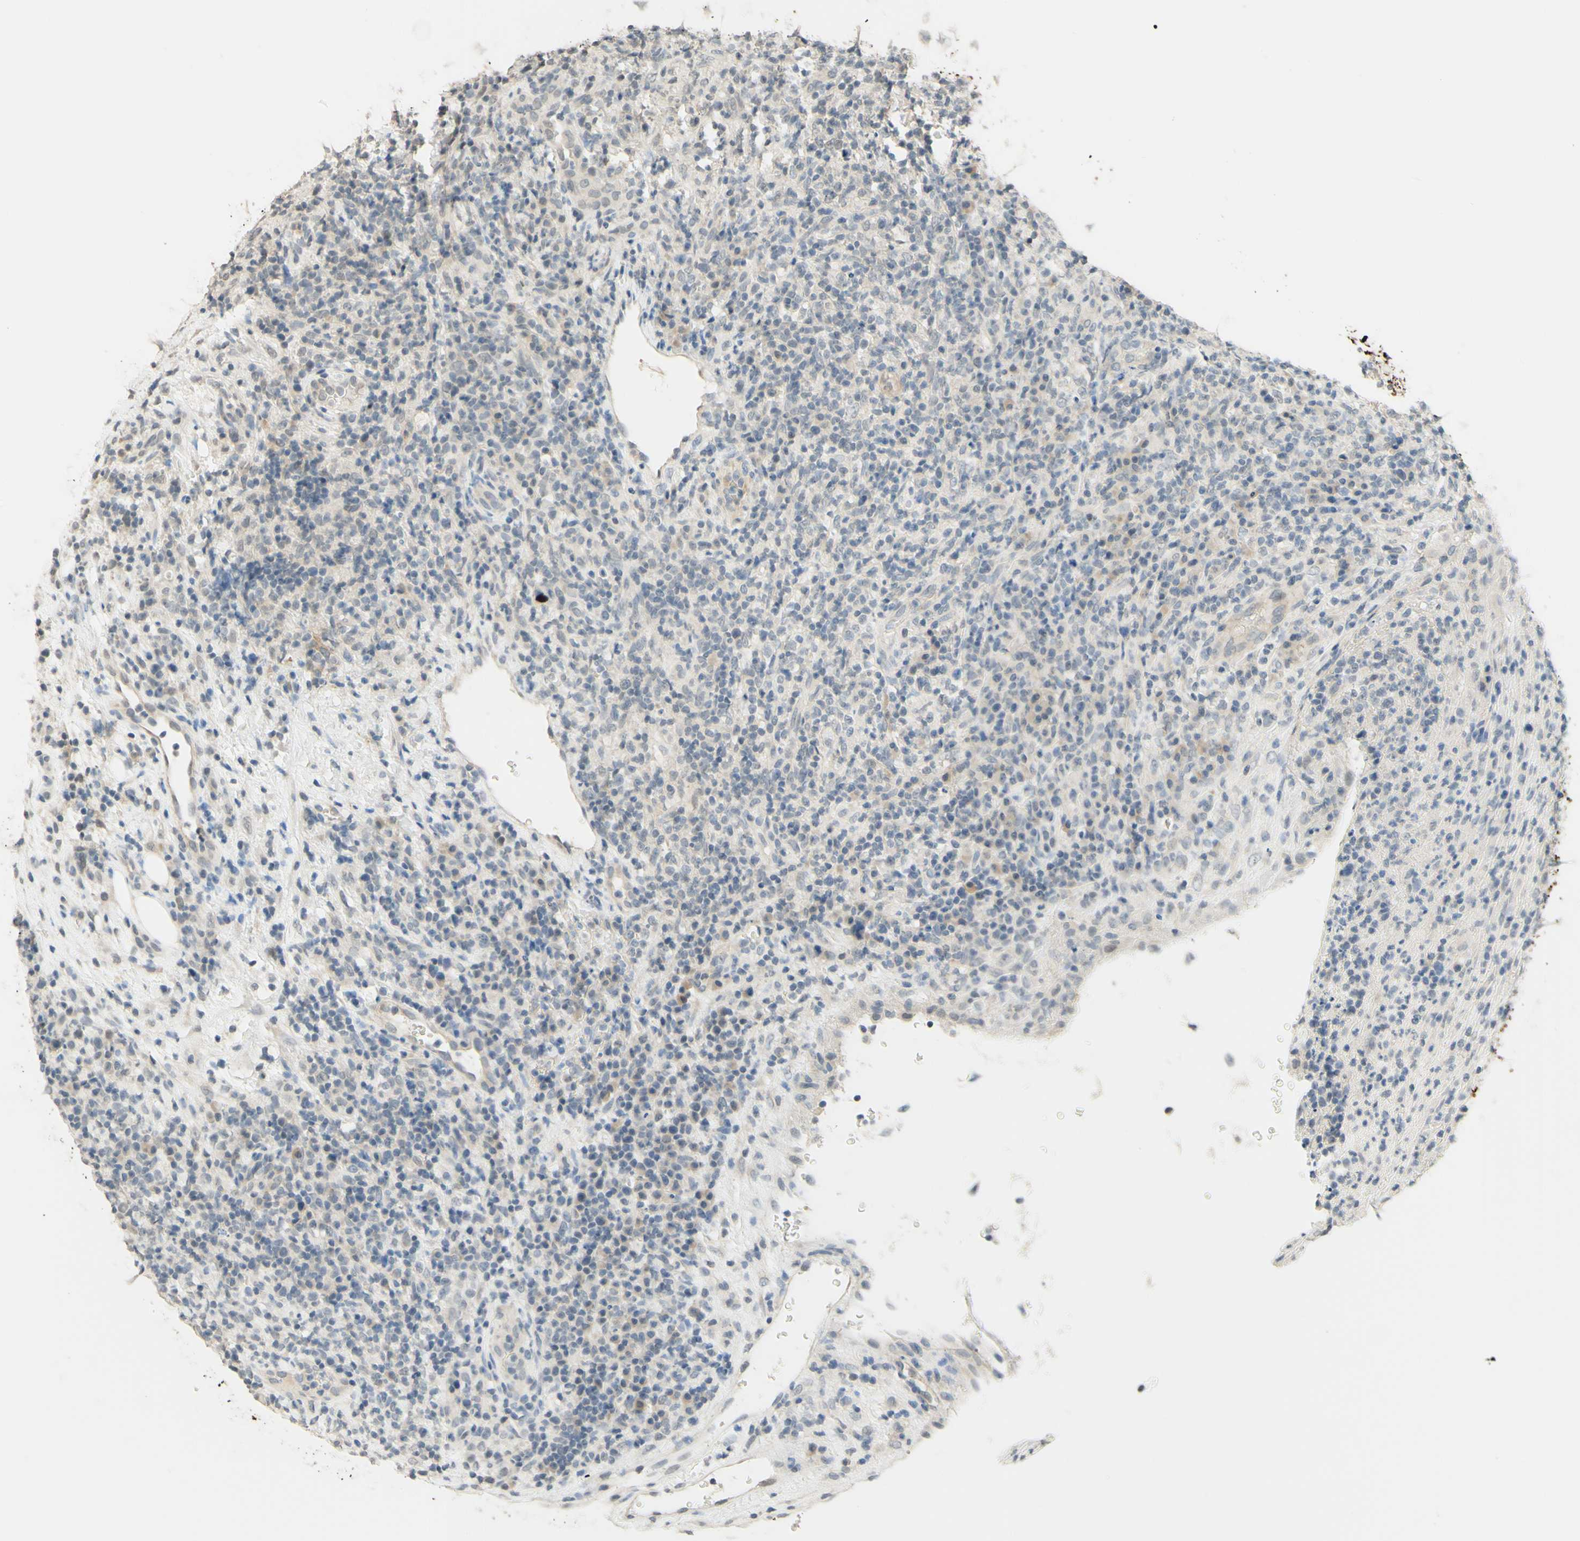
{"staining": {"intensity": "weak", "quantity": "<25%", "location": "cytoplasmic/membranous"}, "tissue": "lymphoma", "cell_type": "Tumor cells", "image_type": "cancer", "snomed": [{"axis": "morphology", "description": "Malignant lymphoma, non-Hodgkin's type, High grade"}, {"axis": "topography", "description": "Lymph node"}], "caption": "DAB immunohistochemical staining of human malignant lymphoma, non-Hodgkin's type (high-grade) displays no significant positivity in tumor cells.", "gene": "MAG", "patient": {"sex": "female", "age": 76}}